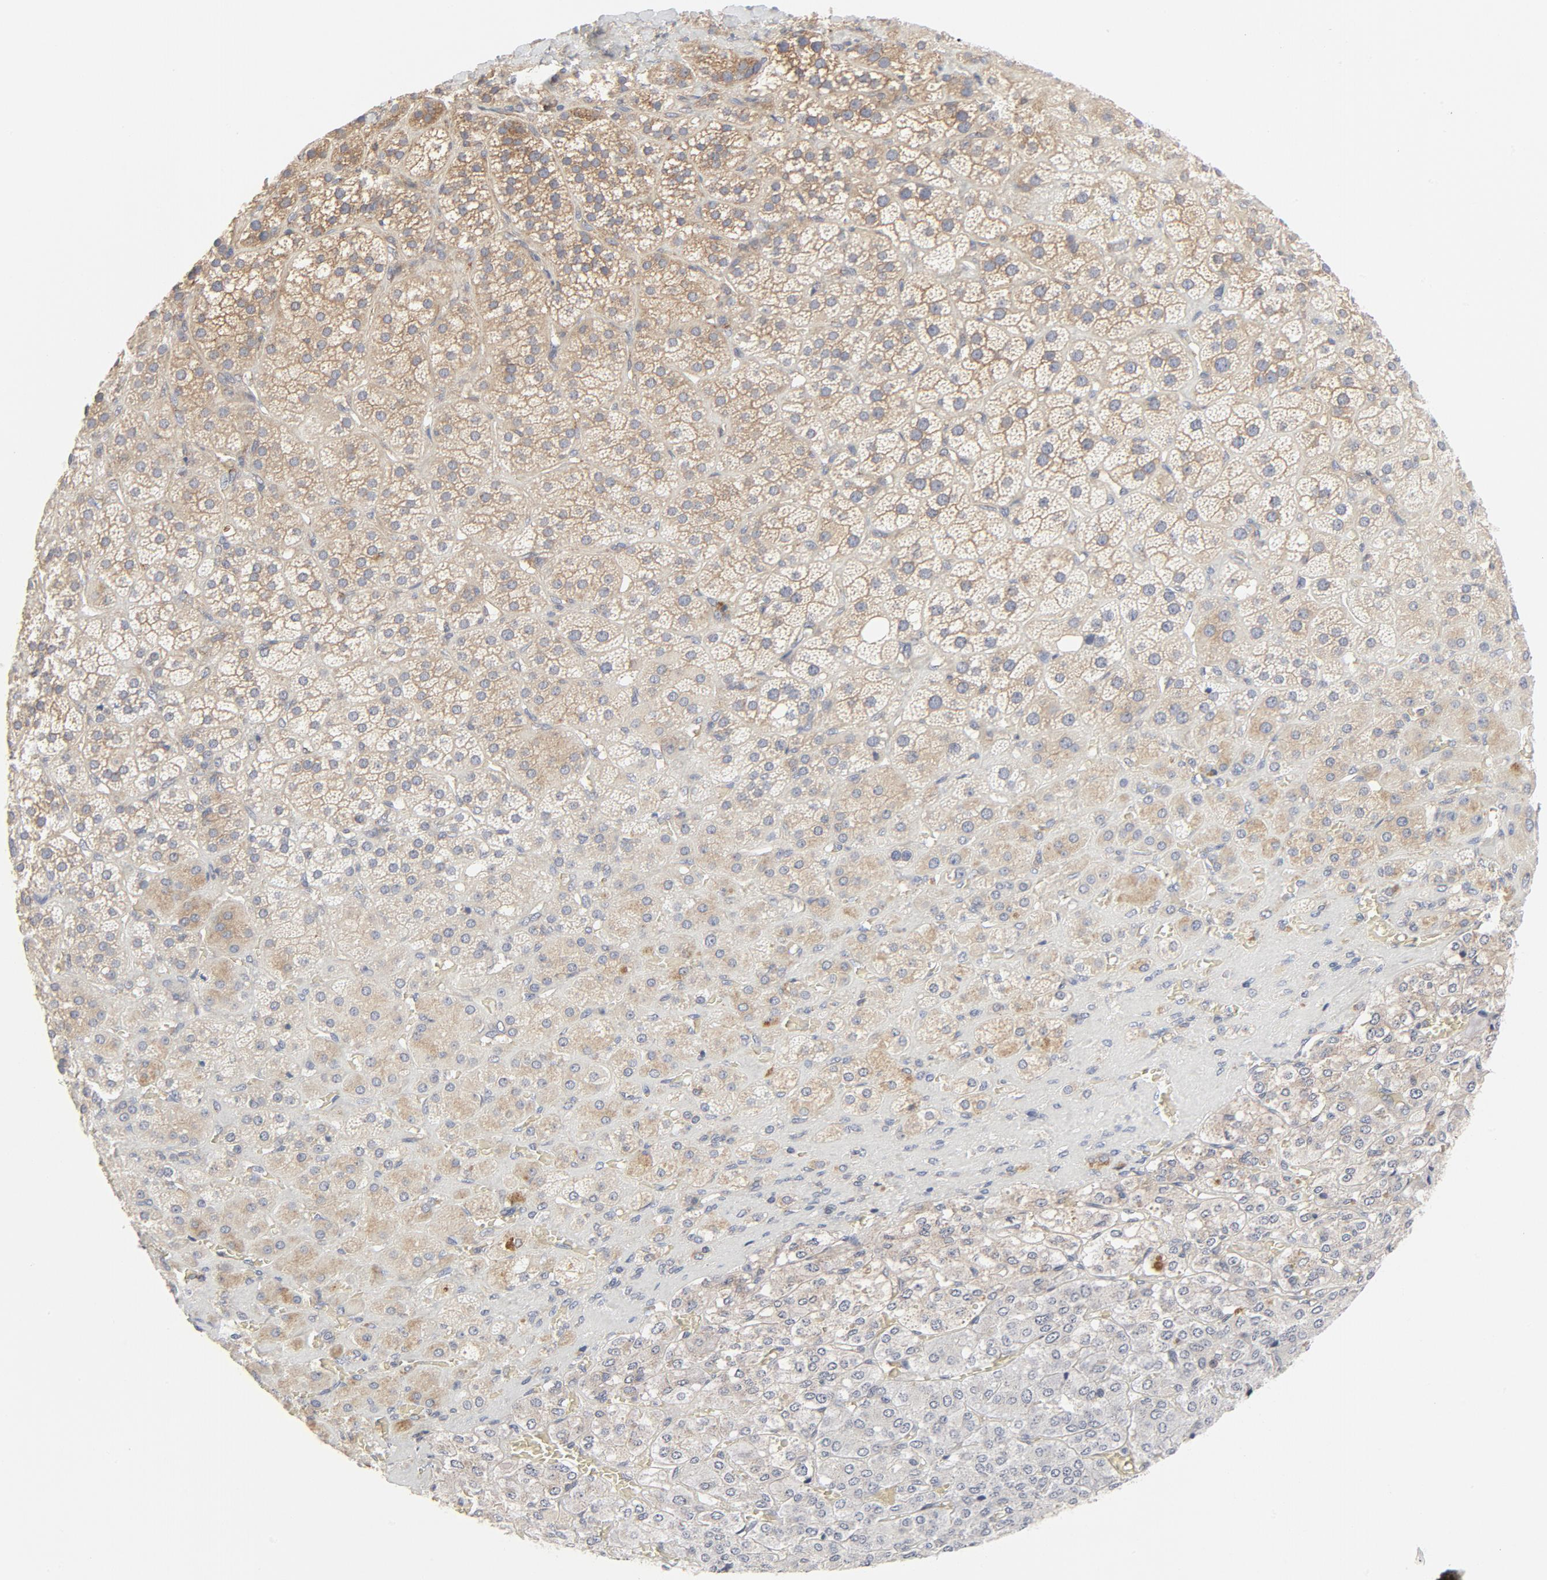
{"staining": {"intensity": "moderate", "quantity": "25%-75%", "location": "cytoplasmic/membranous"}, "tissue": "adrenal gland", "cell_type": "Glandular cells", "image_type": "normal", "snomed": [{"axis": "morphology", "description": "Normal tissue, NOS"}, {"axis": "topography", "description": "Adrenal gland"}], "caption": "Glandular cells reveal medium levels of moderate cytoplasmic/membranous expression in about 25%-75% of cells in benign human adrenal gland.", "gene": "RABEP1", "patient": {"sex": "female", "age": 71}}